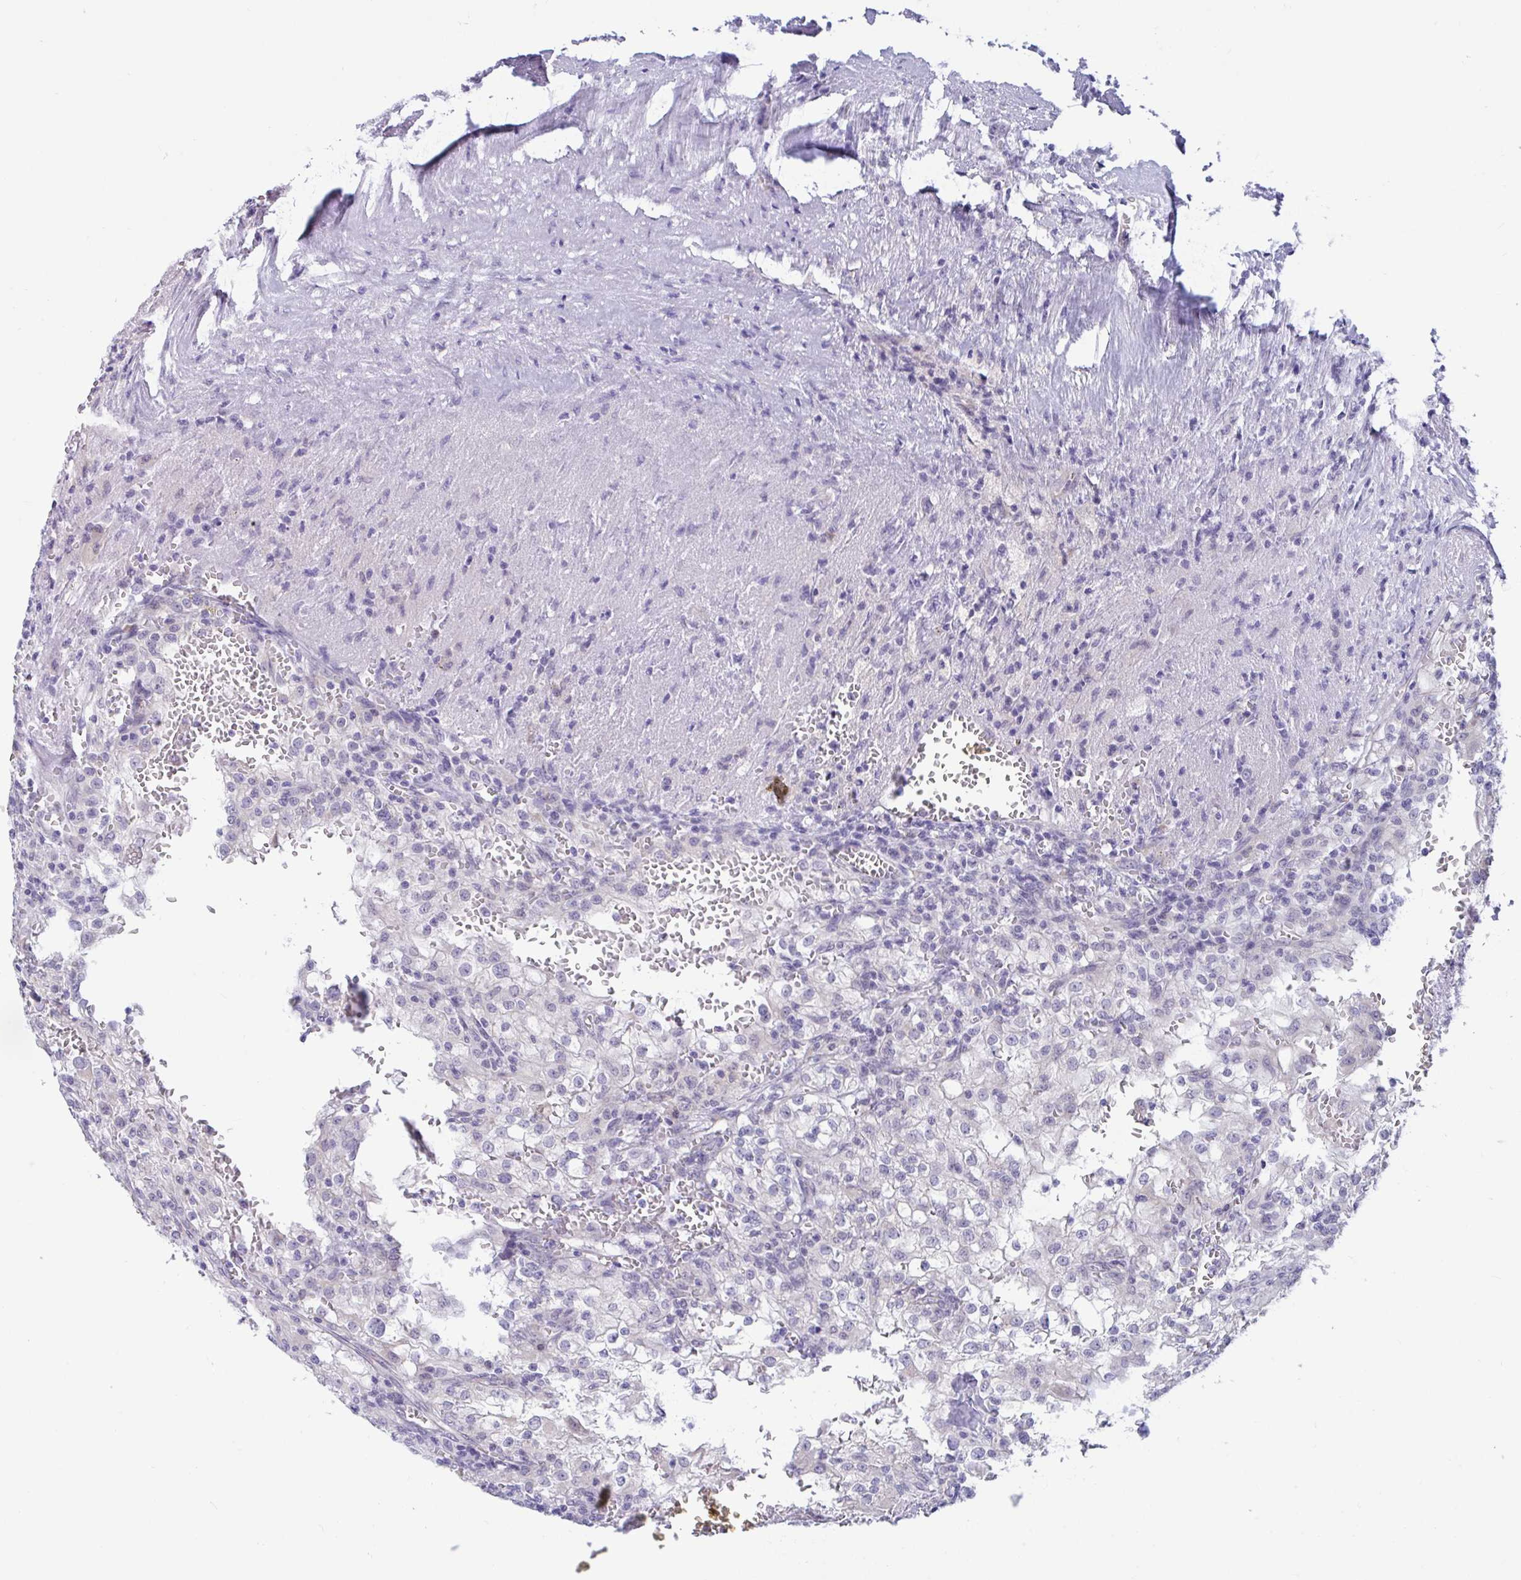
{"staining": {"intensity": "negative", "quantity": "none", "location": "none"}, "tissue": "renal cancer", "cell_type": "Tumor cells", "image_type": "cancer", "snomed": [{"axis": "morphology", "description": "Adenocarcinoma, NOS"}, {"axis": "topography", "description": "Kidney"}], "caption": "The photomicrograph reveals no significant expression in tumor cells of renal adenocarcinoma.", "gene": "CAMLG", "patient": {"sex": "female", "age": 74}}